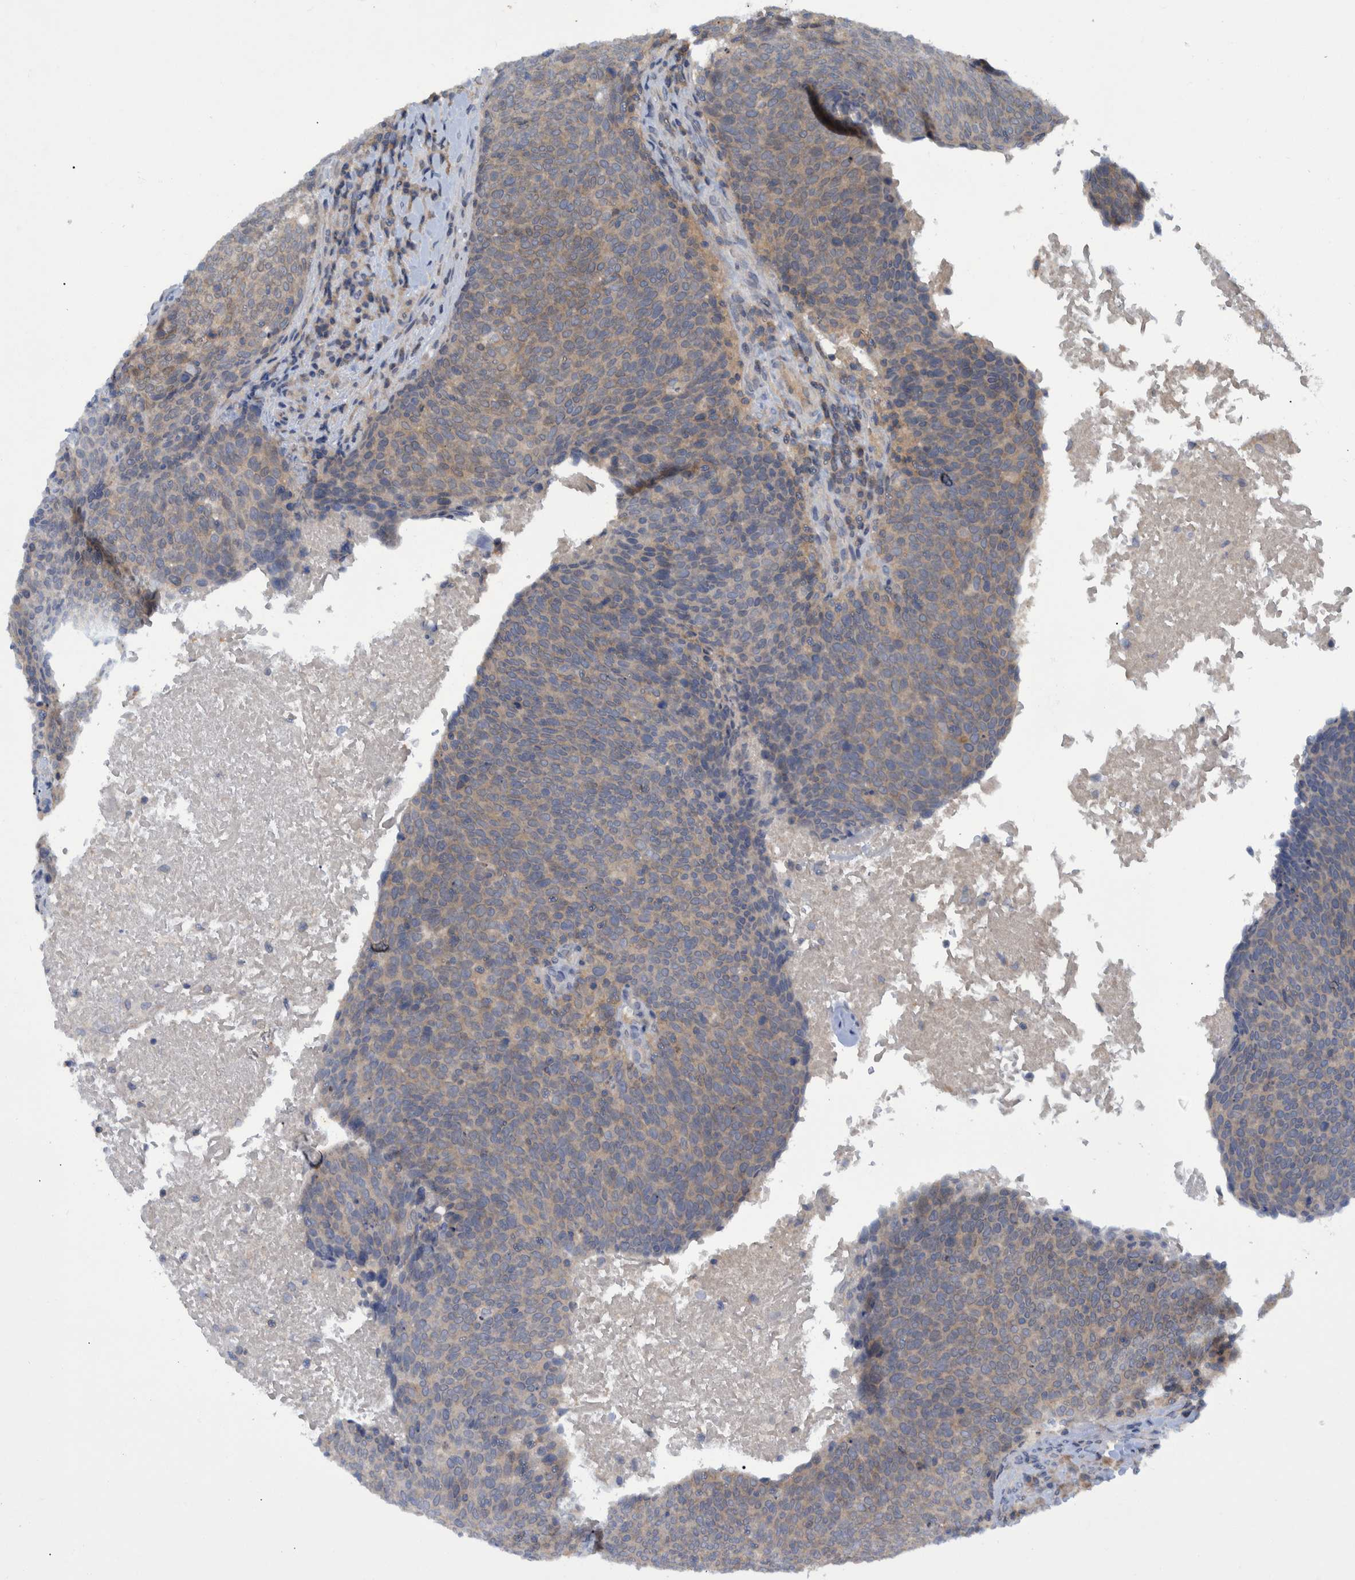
{"staining": {"intensity": "weak", "quantity": "25%-75%", "location": "cytoplasmic/membranous"}, "tissue": "head and neck cancer", "cell_type": "Tumor cells", "image_type": "cancer", "snomed": [{"axis": "morphology", "description": "Squamous cell carcinoma, NOS"}, {"axis": "morphology", "description": "Squamous cell carcinoma, metastatic, NOS"}, {"axis": "topography", "description": "Lymph node"}, {"axis": "topography", "description": "Head-Neck"}], "caption": "Protein analysis of metastatic squamous cell carcinoma (head and neck) tissue shows weak cytoplasmic/membranous expression in approximately 25%-75% of tumor cells.", "gene": "PCYT2", "patient": {"sex": "male", "age": 62}}